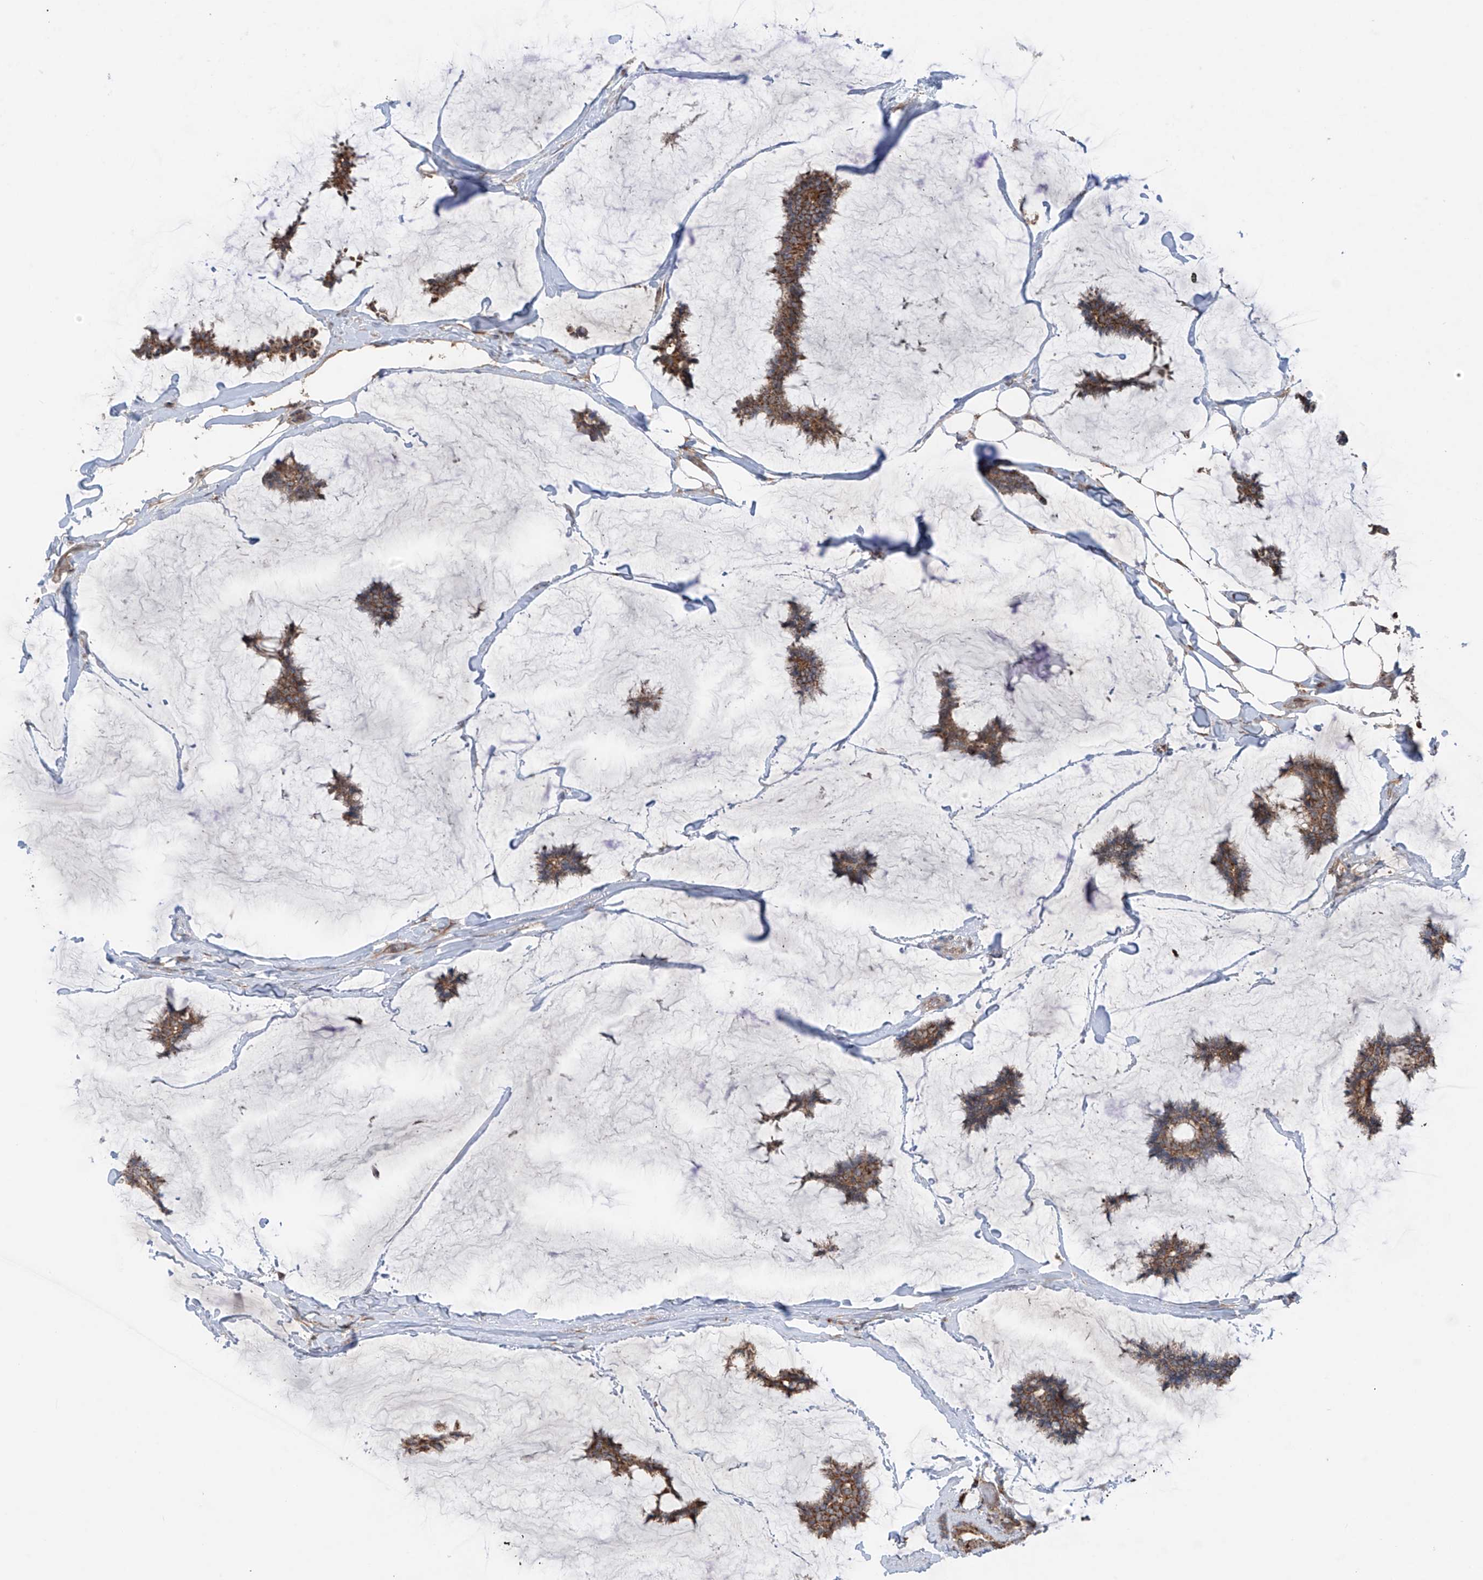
{"staining": {"intensity": "moderate", "quantity": ">75%", "location": "cytoplasmic/membranous"}, "tissue": "breast cancer", "cell_type": "Tumor cells", "image_type": "cancer", "snomed": [{"axis": "morphology", "description": "Duct carcinoma"}, {"axis": "topography", "description": "Breast"}], "caption": "Breast cancer tissue displays moderate cytoplasmic/membranous positivity in about >75% of tumor cells, visualized by immunohistochemistry. The staining was performed using DAB (3,3'-diaminobenzidine), with brown indicating positive protein expression. Nuclei are stained blue with hematoxylin.", "gene": "SAMD3", "patient": {"sex": "female", "age": 93}}